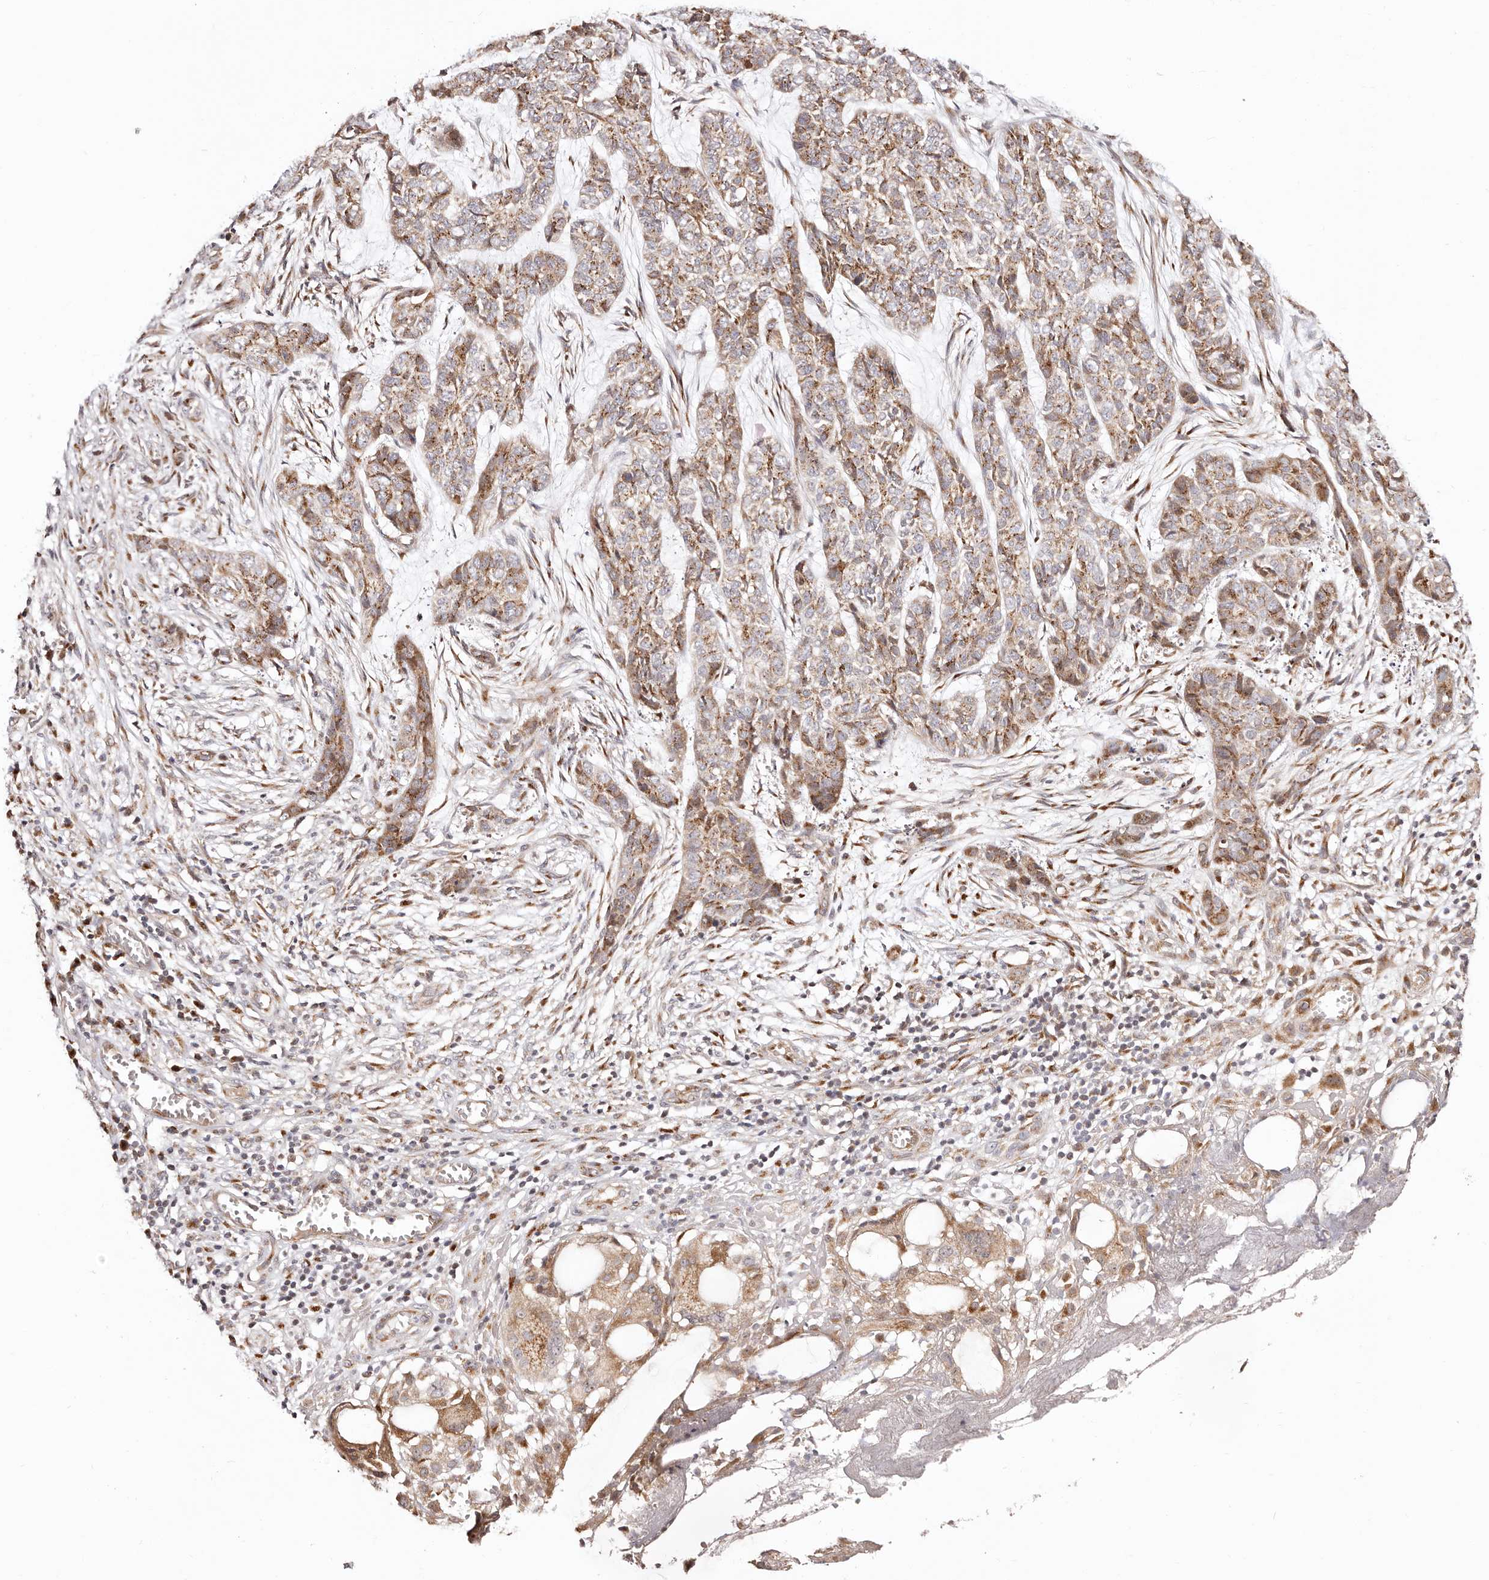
{"staining": {"intensity": "moderate", "quantity": ">75%", "location": "cytoplasmic/membranous"}, "tissue": "skin cancer", "cell_type": "Tumor cells", "image_type": "cancer", "snomed": [{"axis": "morphology", "description": "Basal cell carcinoma"}, {"axis": "topography", "description": "Skin"}], "caption": "DAB (3,3'-diaminobenzidine) immunohistochemical staining of skin cancer (basal cell carcinoma) shows moderate cytoplasmic/membranous protein positivity in about >75% of tumor cells.", "gene": "MAPK6", "patient": {"sex": "female", "age": 64}}